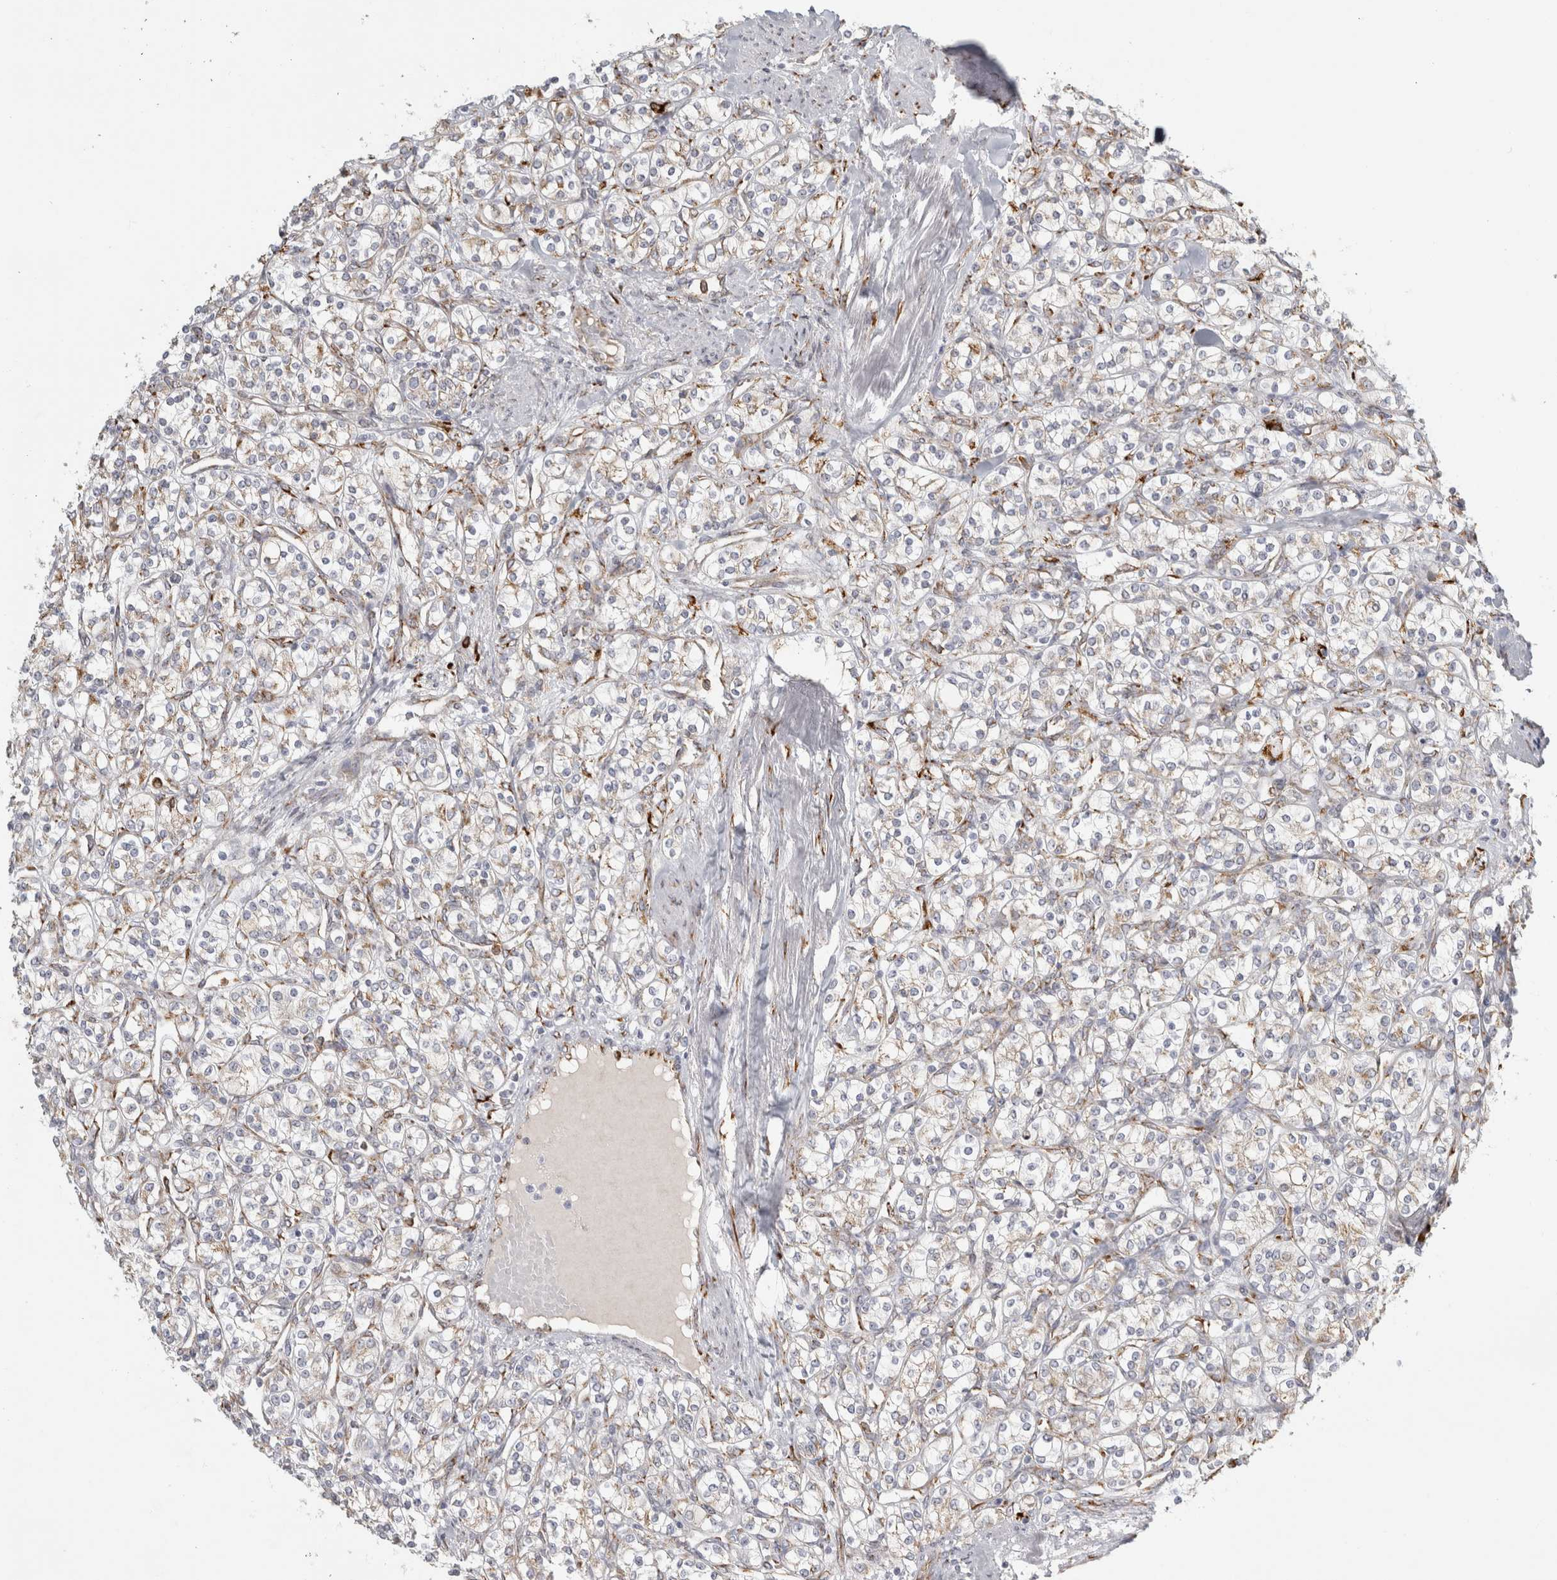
{"staining": {"intensity": "moderate", "quantity": "25%-75%", "location": "cytoplasmic/membranous"}, "tissue": "renal cancer", "cell_type": "Tumor cells", "image_type": "cancer", "snomed": [{"axis": "morphology", "description": "Adenocarcinoma, NOS"}, {"axis": "topography", "description": "Kidney"}], "caption": "Renal cancer stained with DAB IHC exhibits medium levels of moderate cytoplasmic/membranous positivity in about 25%-75% of tumor cells.", "gene": "OSTN", "patient": {"sex": "male", "age": 77}}